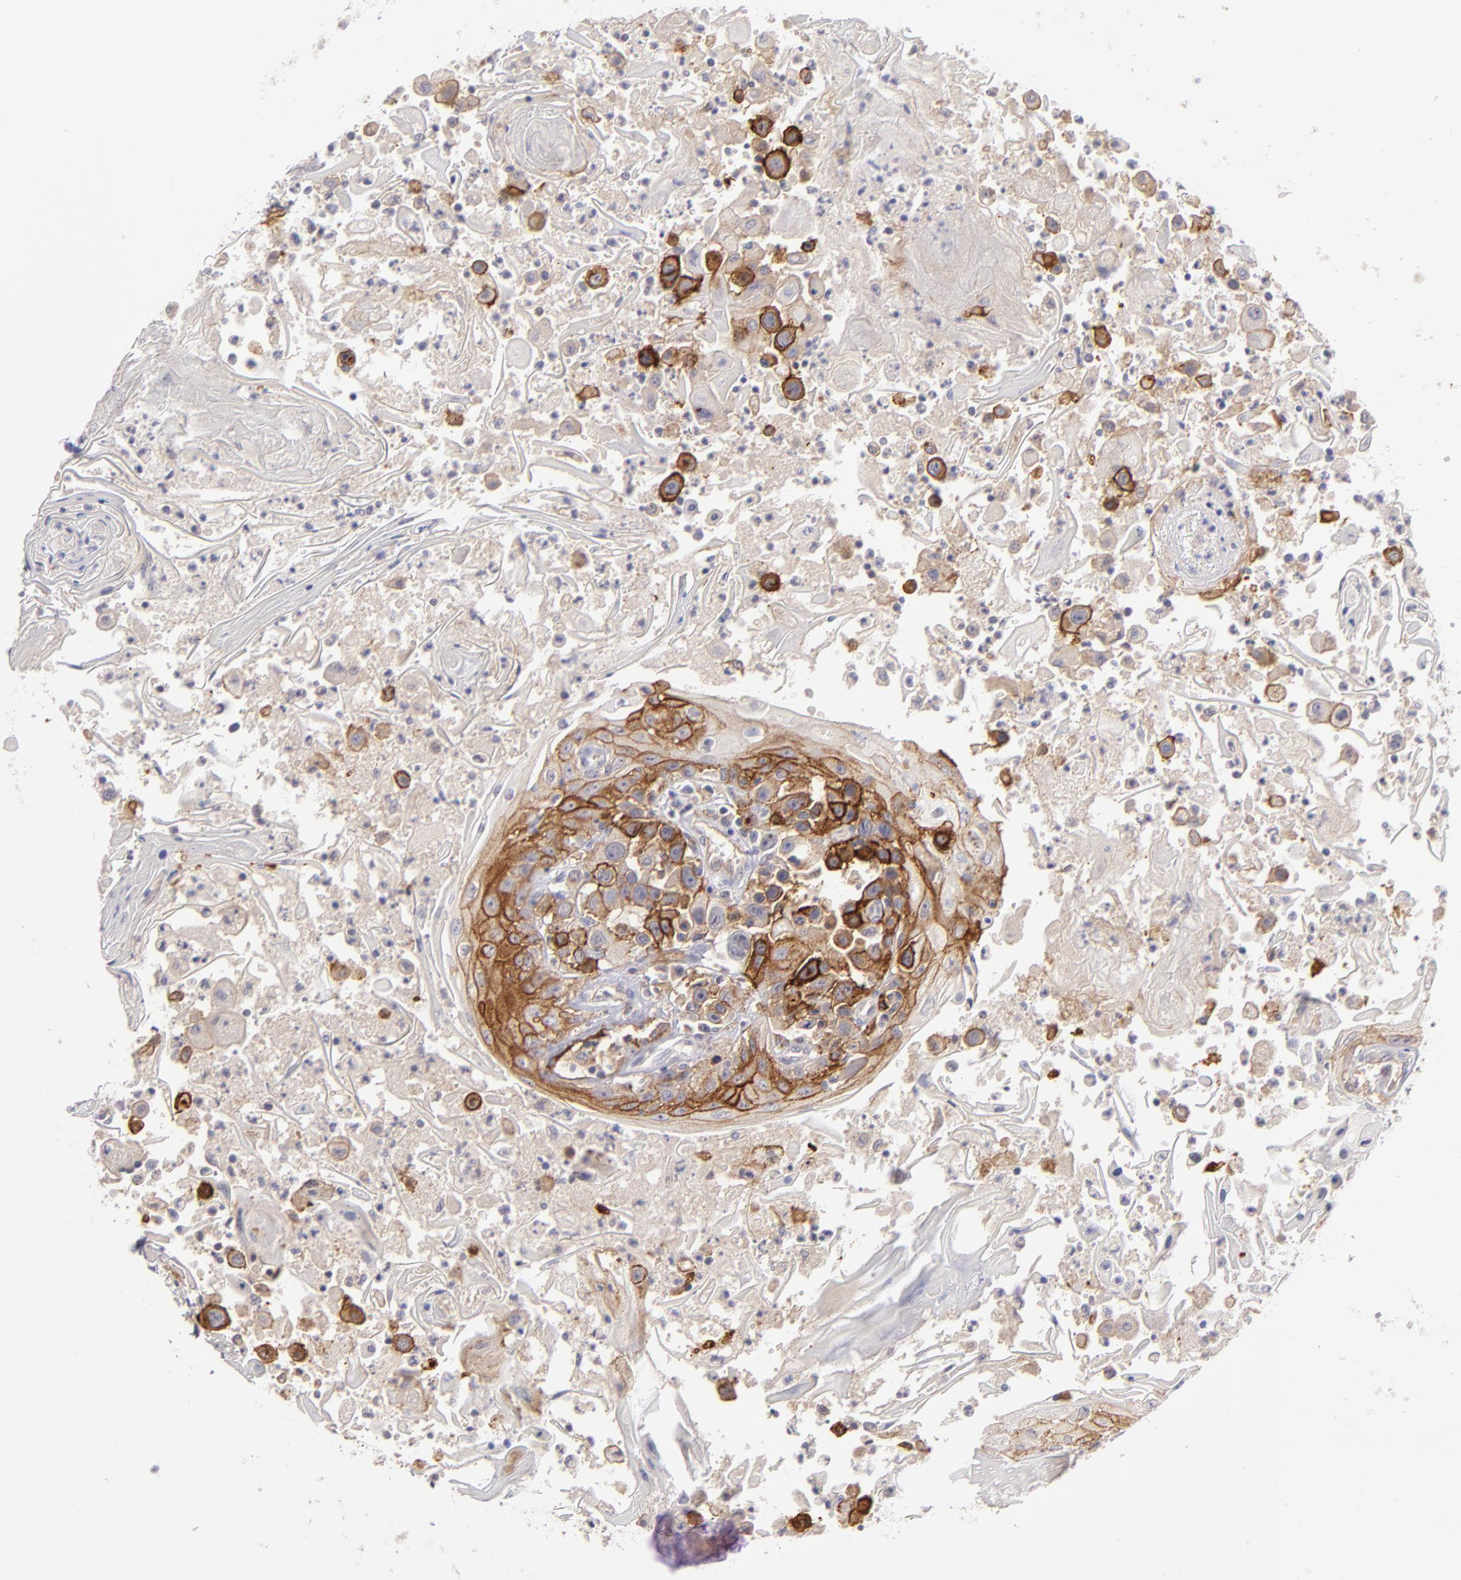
{"staining": {"intensity": "strong", "quantity": "25%-75%", "location": "cytoplasmic/membranous"}, "tissue": "head and neck cancer", "cell_type": "Tumor cells", "image_type": "cancer", "snomed": [{"axis": "morphology", "description": "Squamous cell carcinoma, NOS"}, {"axis": "topography", "description": "Oral tissue"}, {"axis": "topography", "description": "Head-Neck"}], "caption": "A brown stain highlights strong cytoplasmic/membranous positivity of a protein in squamous cell carcinoma (head and neck) tumor cells. The staining was performed using DAB (3,3'-diaminobenzidine) to visualize the protein expression in brown, while the nuclei were stained in blue with hematoxylin (Magnification: 20x).", "gene": "THBD", "patient": {"sex": "female", "age": 76}}